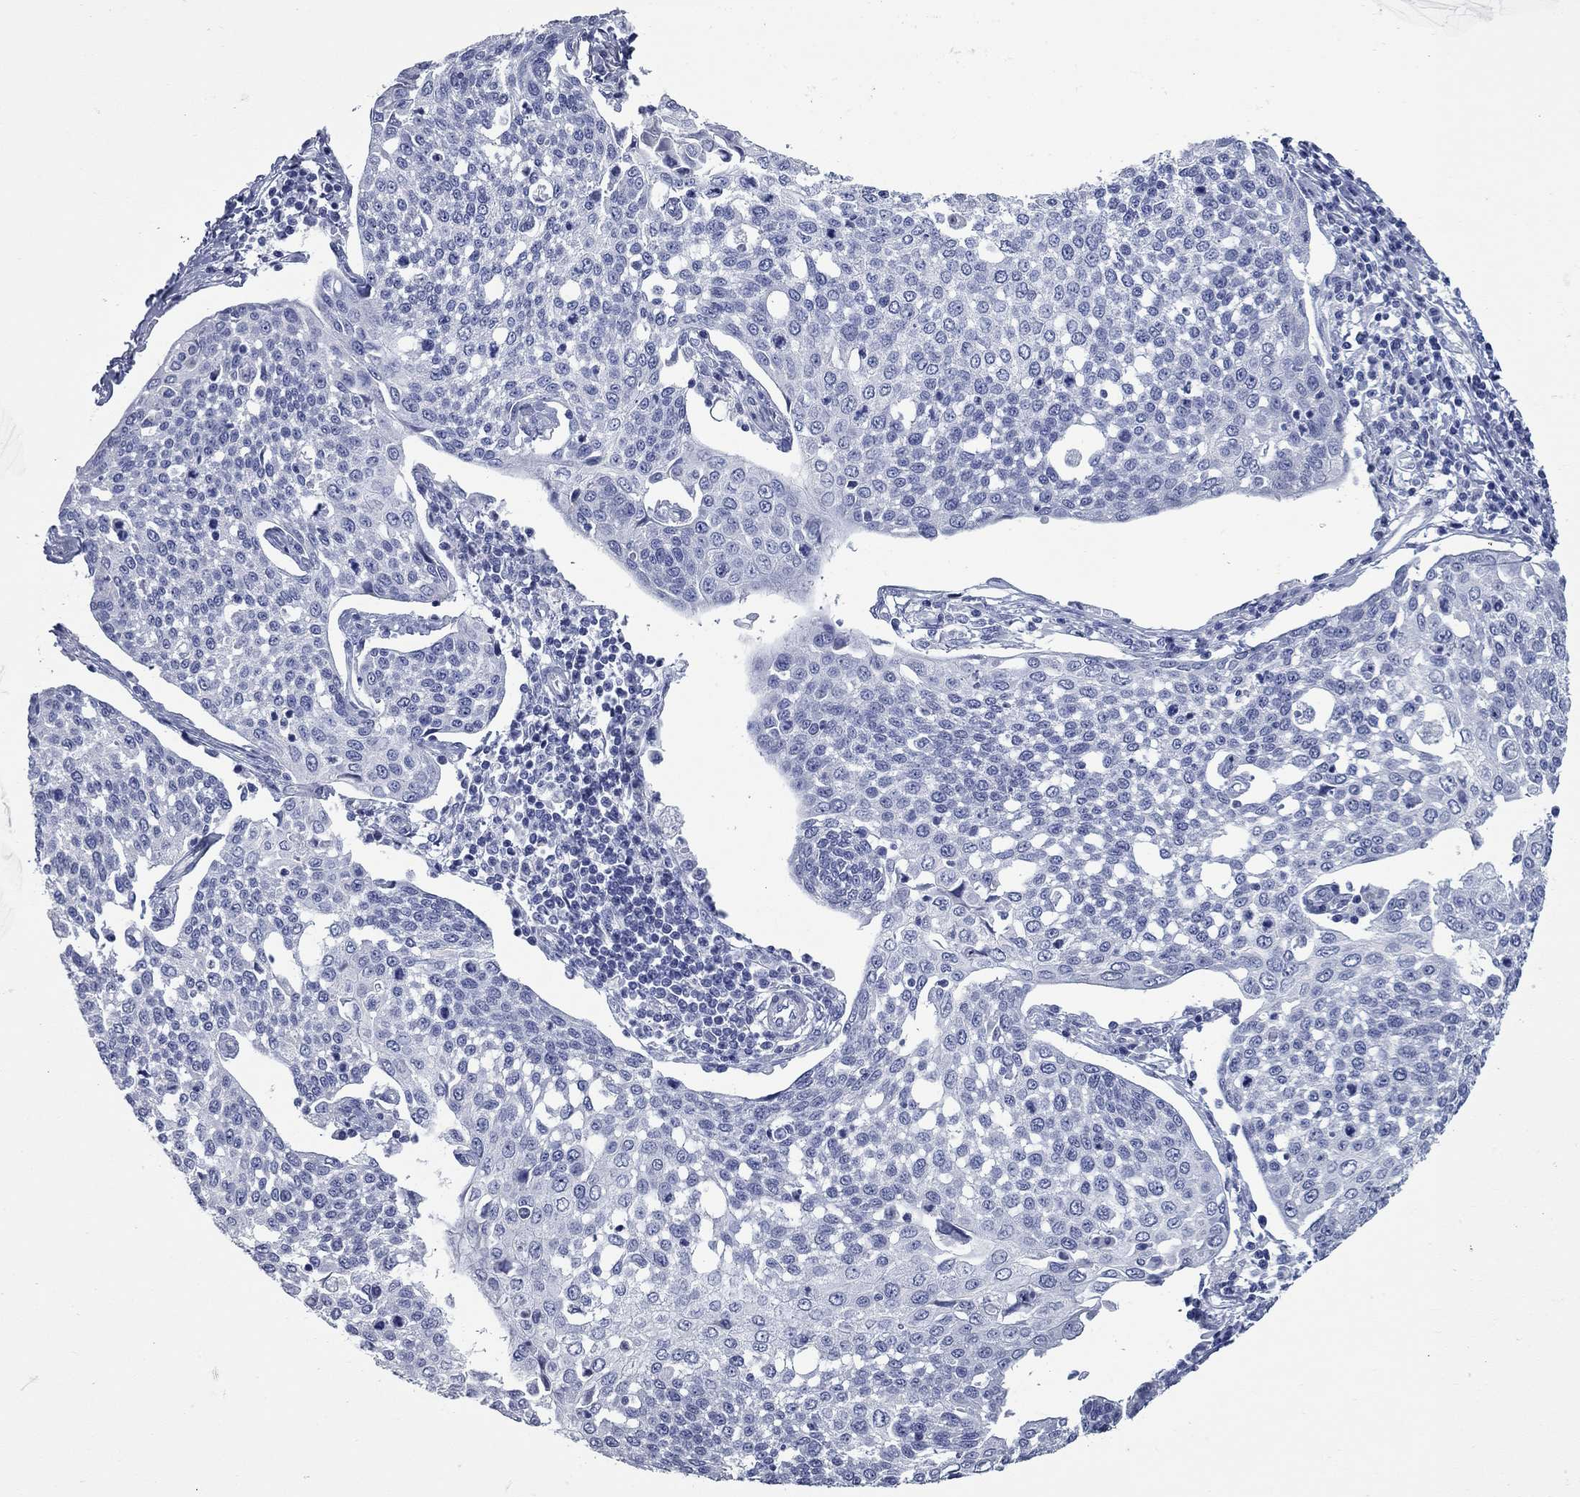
{"staining": {"intensity": "negative", "quantity": "none", "location": "none"}, "tissue": "cervical cancer", "cell_type": "Tumor cells", "image_type": "cancer", "snomed": [{"axis": "morphology", "description": "Squamous cell carcinoma, NOS"}, {"axis": "topography", "description": "Cervix"}], "caption": "Human cervical cancer (squamous cell carcinoma) stained for a protein using immunohistochemistry displays no expression in tumor cells.", "gene": "KIRREL2", "patient": {"sex": "female", "age": 34}}